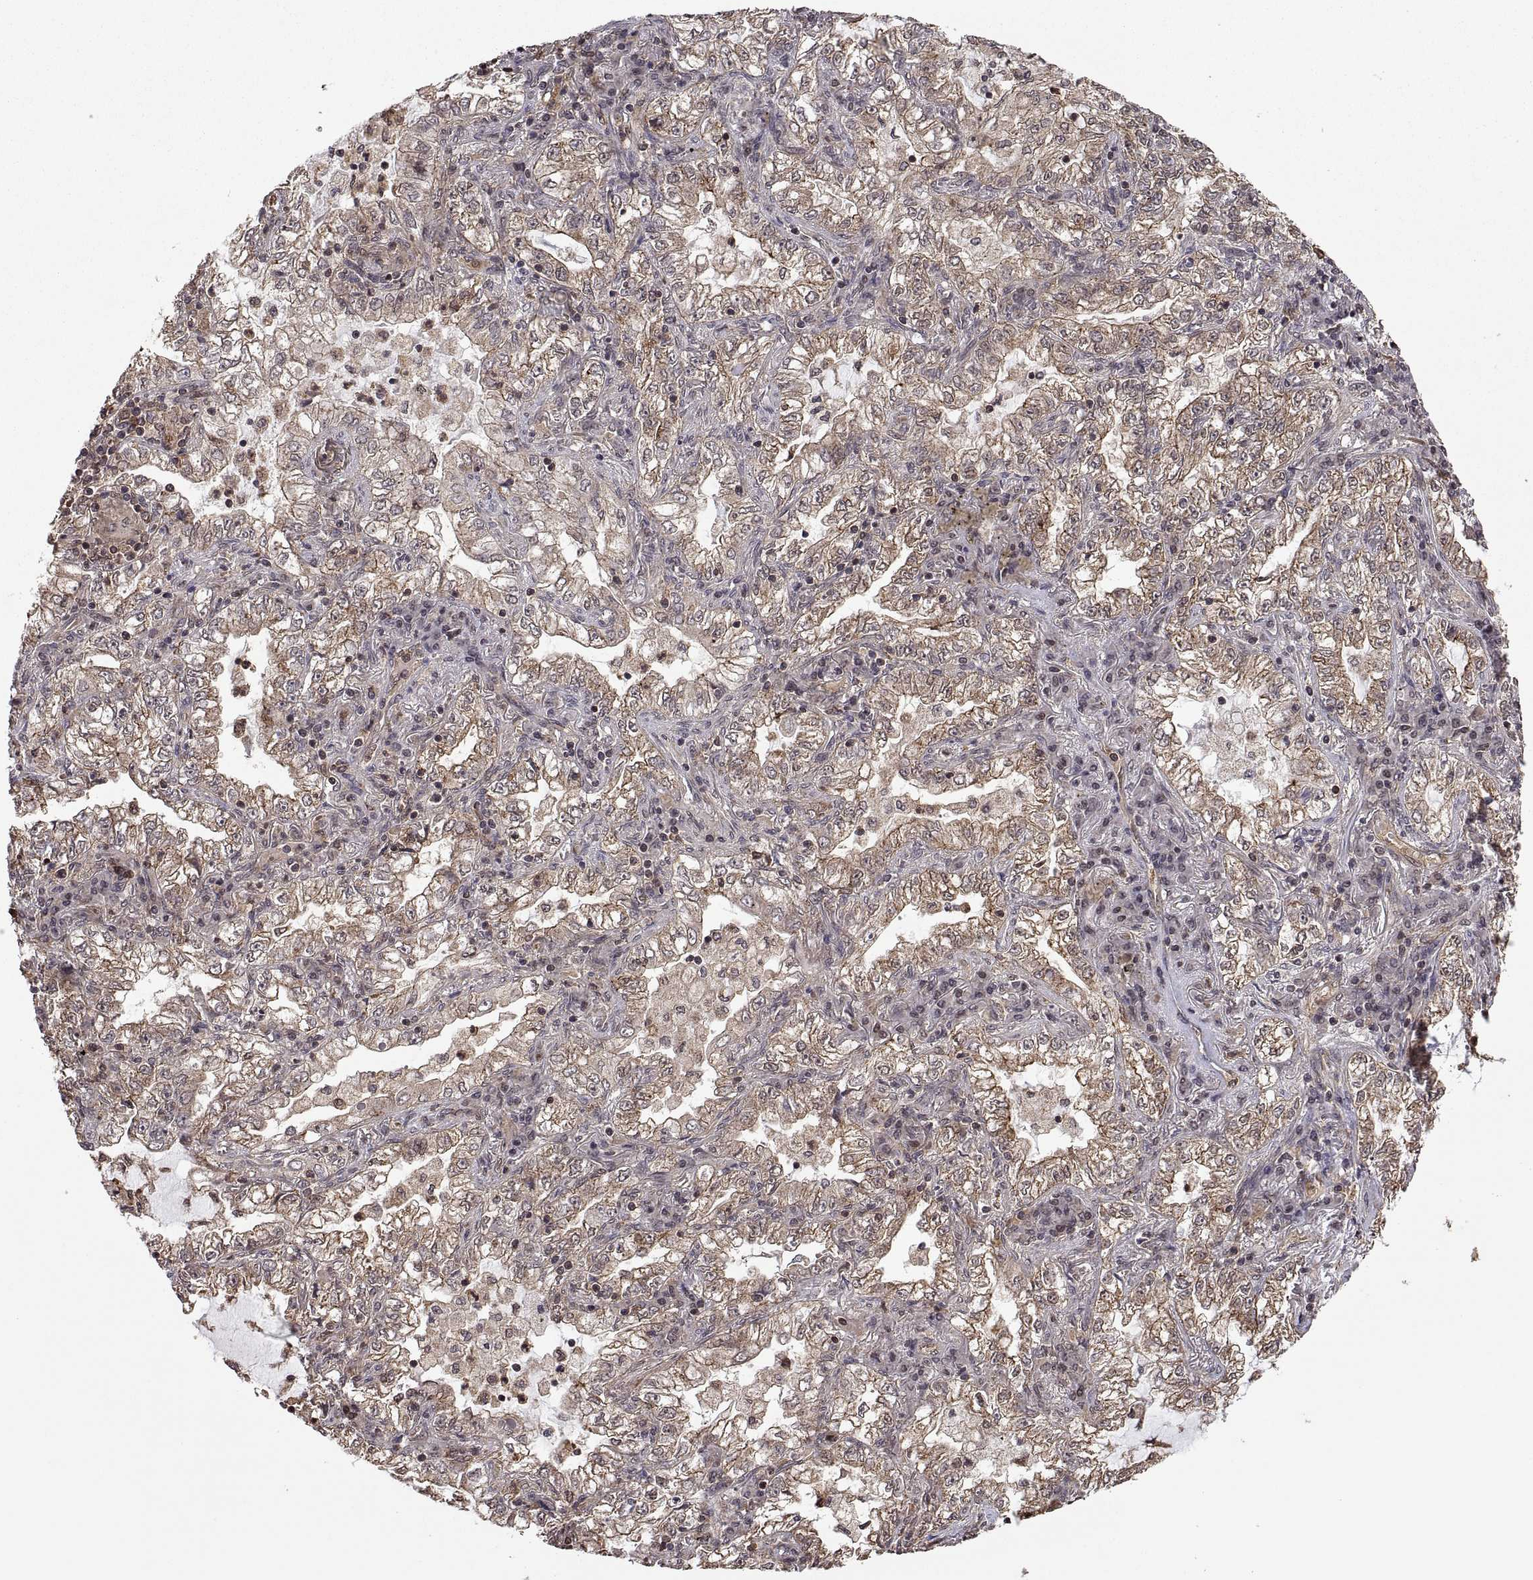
{"staining": {"intensity": "weak", "quantity": ">75%", "location": "cytoplasmic/membranous"}, "tissue": "lung cancer", "cell_type": "Tumor cells", "image_type": "cancer", "snomed": [{"axis": "morphology", "description": "Adenocarcinoma, NOS"}, {"axis": "topography", "description": "Lung"}], "caption": "Human lung adenocarcinoma stained with a protein marker reveals weak staining in tumor cells.", "gene": "ZNRF2", "patient": {"sex": "female", "age": 73}}